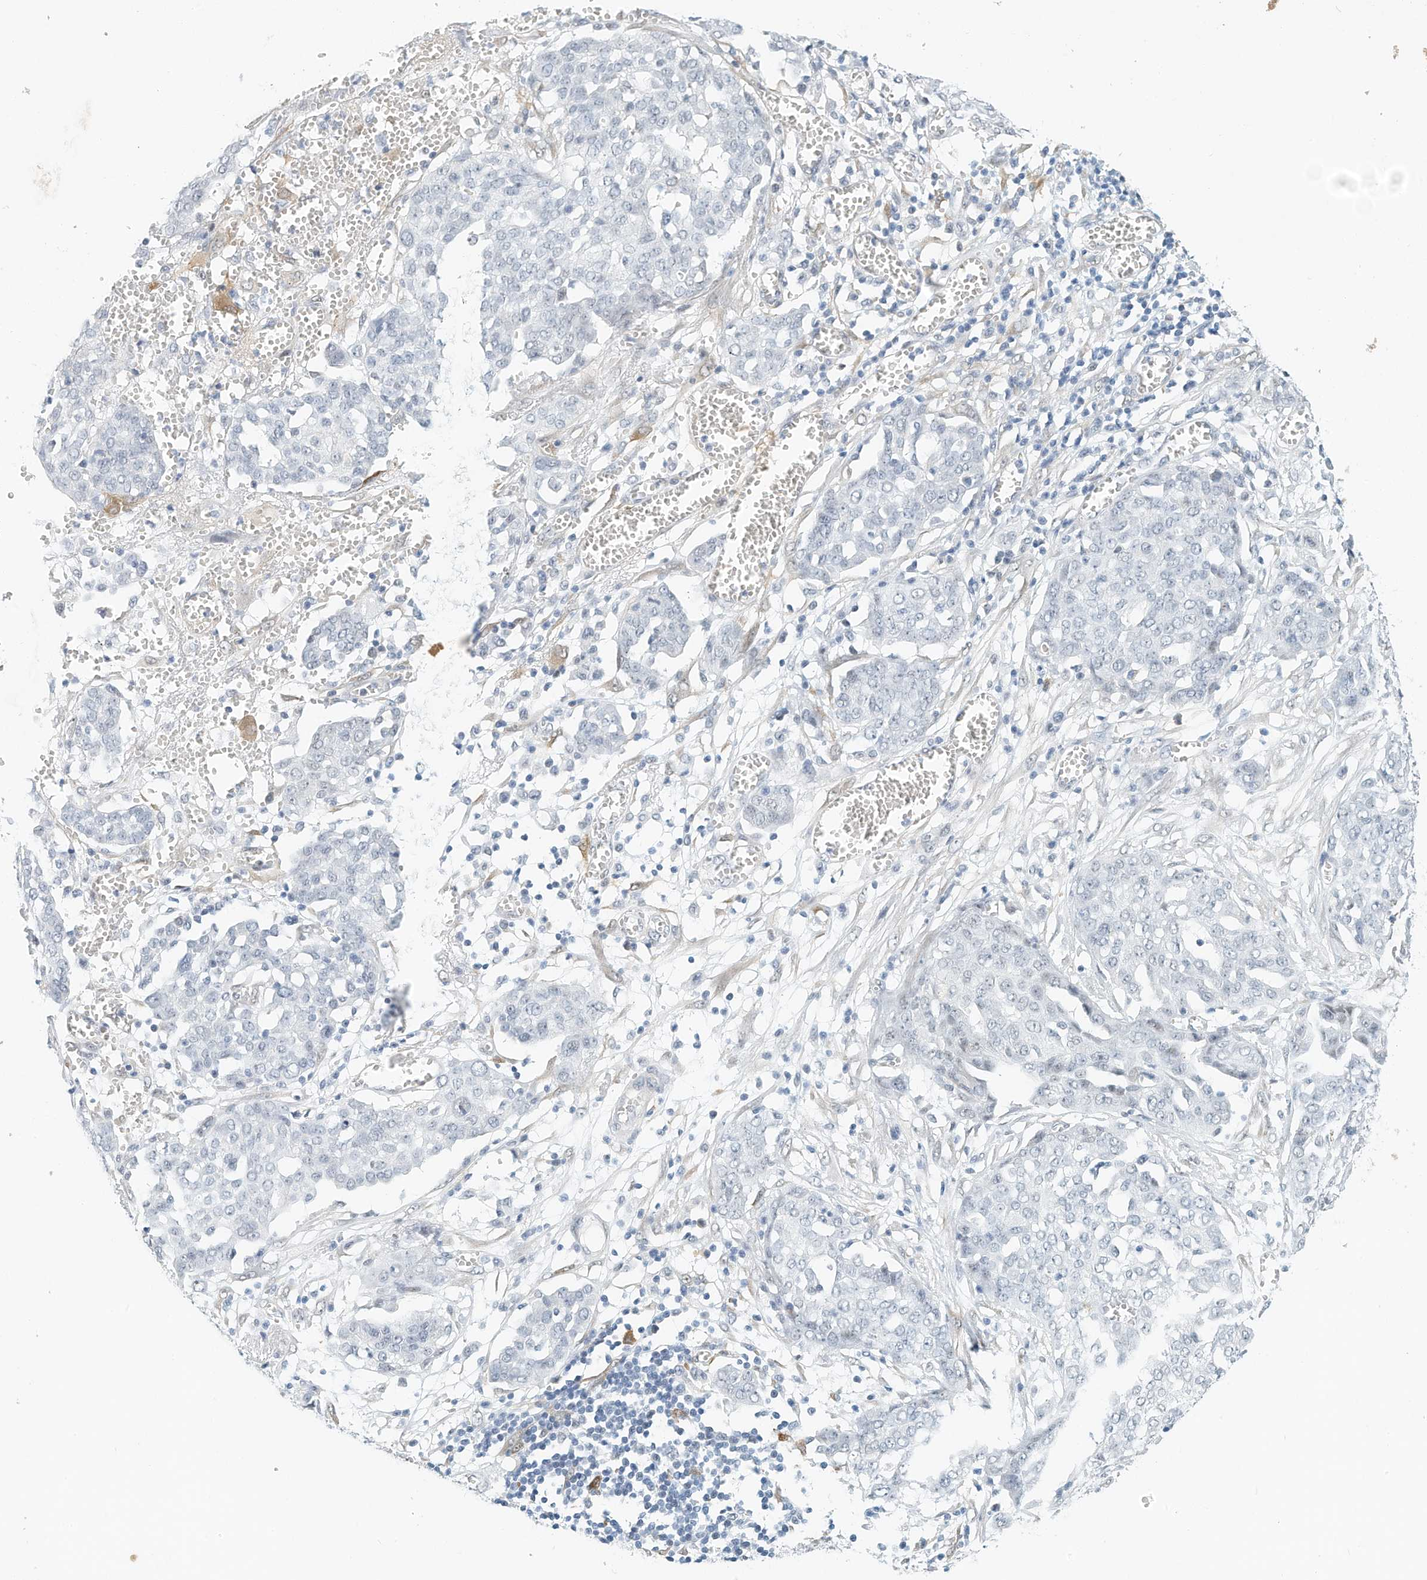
{"staining": {"intensity": "negative", "quantity": "none", "location": "none"}, "tissue": "ovarian cancer", "cell_type": "Tumor cells", "image_type": "cancer", "snomed": [{"axis": "morphology", "description": "Cystadenocarcinoma, serous, NOS"}, {"axis": "topography", "description": "Soft tissue"}, {"axis": "topography", "description": "Ovary"}], "caption": "Ovarian serous cystadenocarcinoma was stained to show a protein in brown. There is no significant positivity in tumor cells. (Brightfield microscopy of DAB (3,3'-diaminobenzidine) immunohistochemistry (IHC) at high magnification).", "gene": "ARHGAP28", "patient": {"sex": "female", "age": 57}}